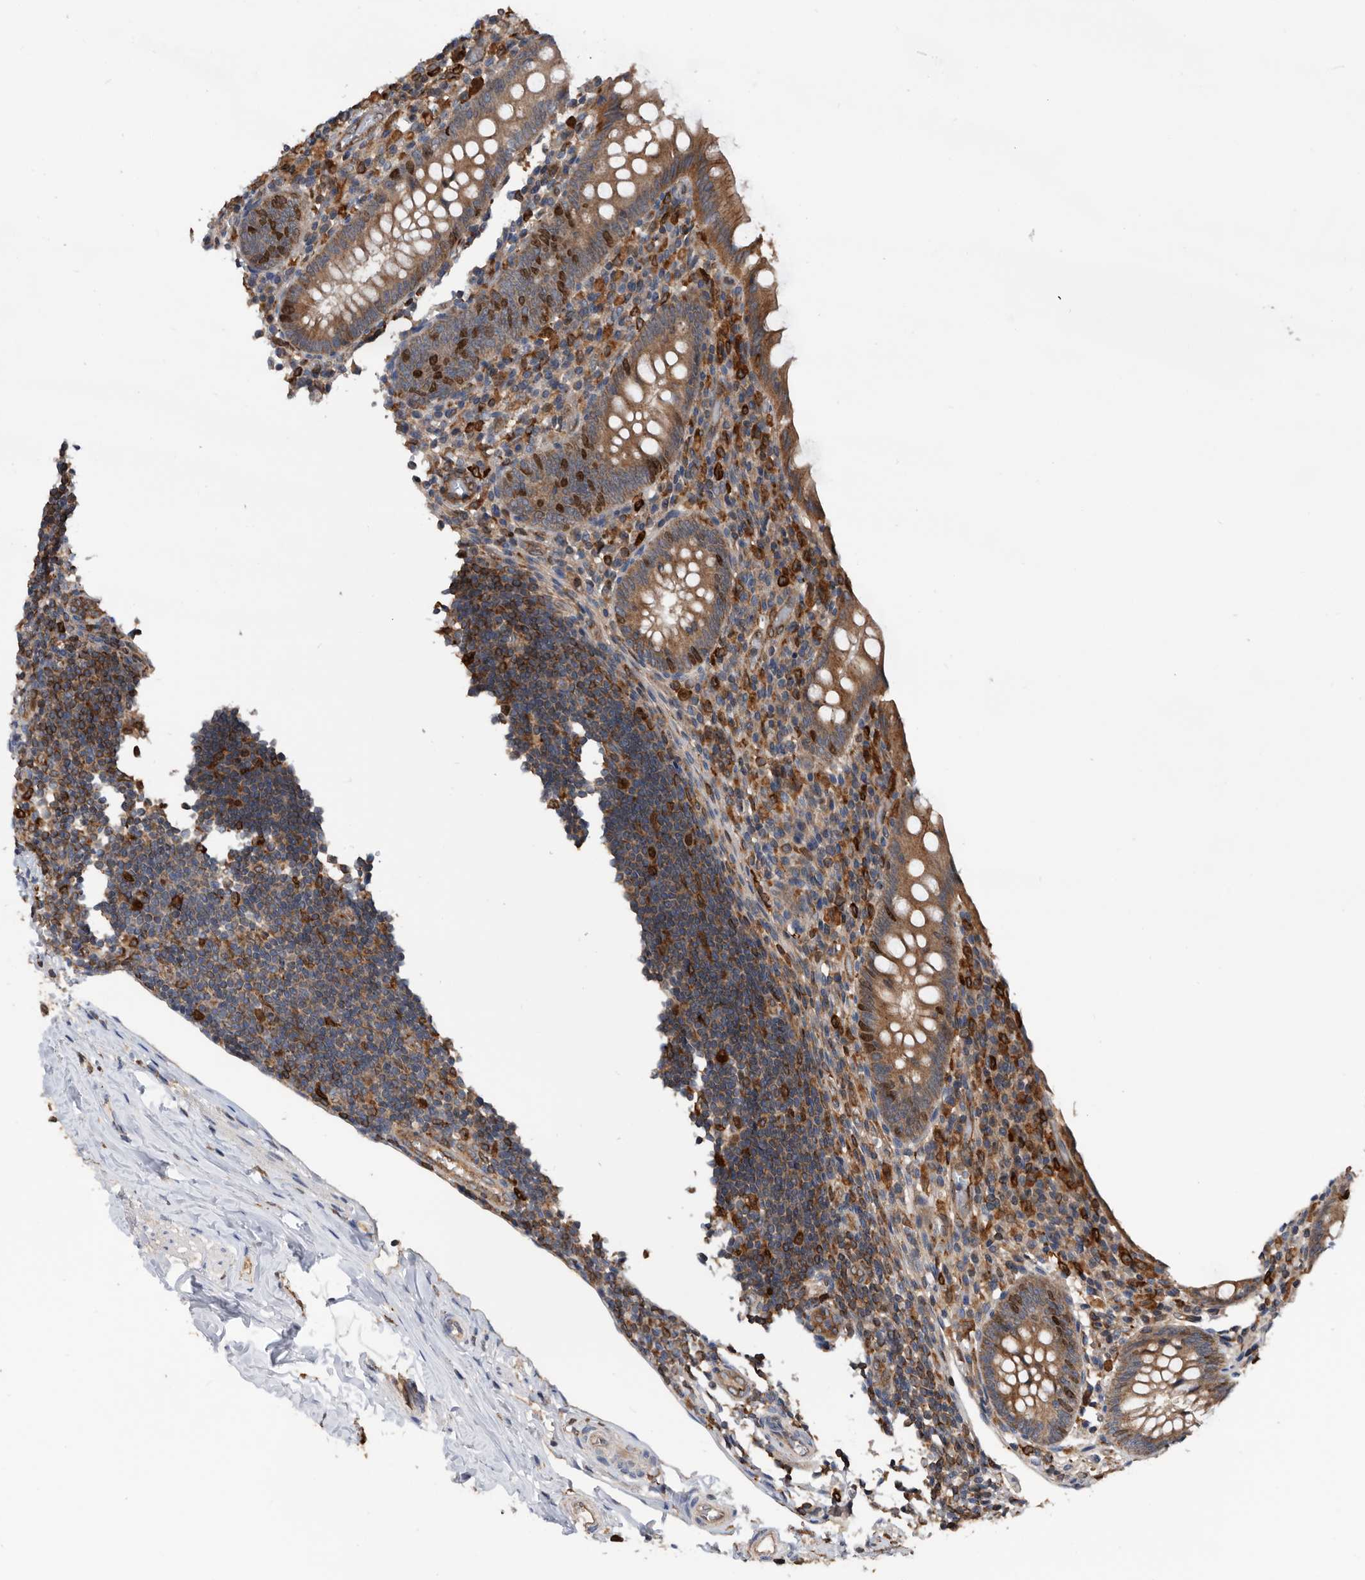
{"staining": {"intensity": "moderate", "quantity": ">75%", "location": "cytoplasmic/membranous"}, "tissue": "appendix", "cell_type": "Glandular cells", "image_type": "normal", "snomed": [{"axis": "morphology", "description": "Normal tissue, NOS"}, {"axis": "topography", "description": "Appendix"}], "caption": "The micrograph shows immunohistochemical staining of unremarkable appendix. There is moderate cytoplasmic/membranous expression is identified in about >75% of glandular cells.", "gene": "ATAD2", "patient": {"sex": "female", "age": 17}}